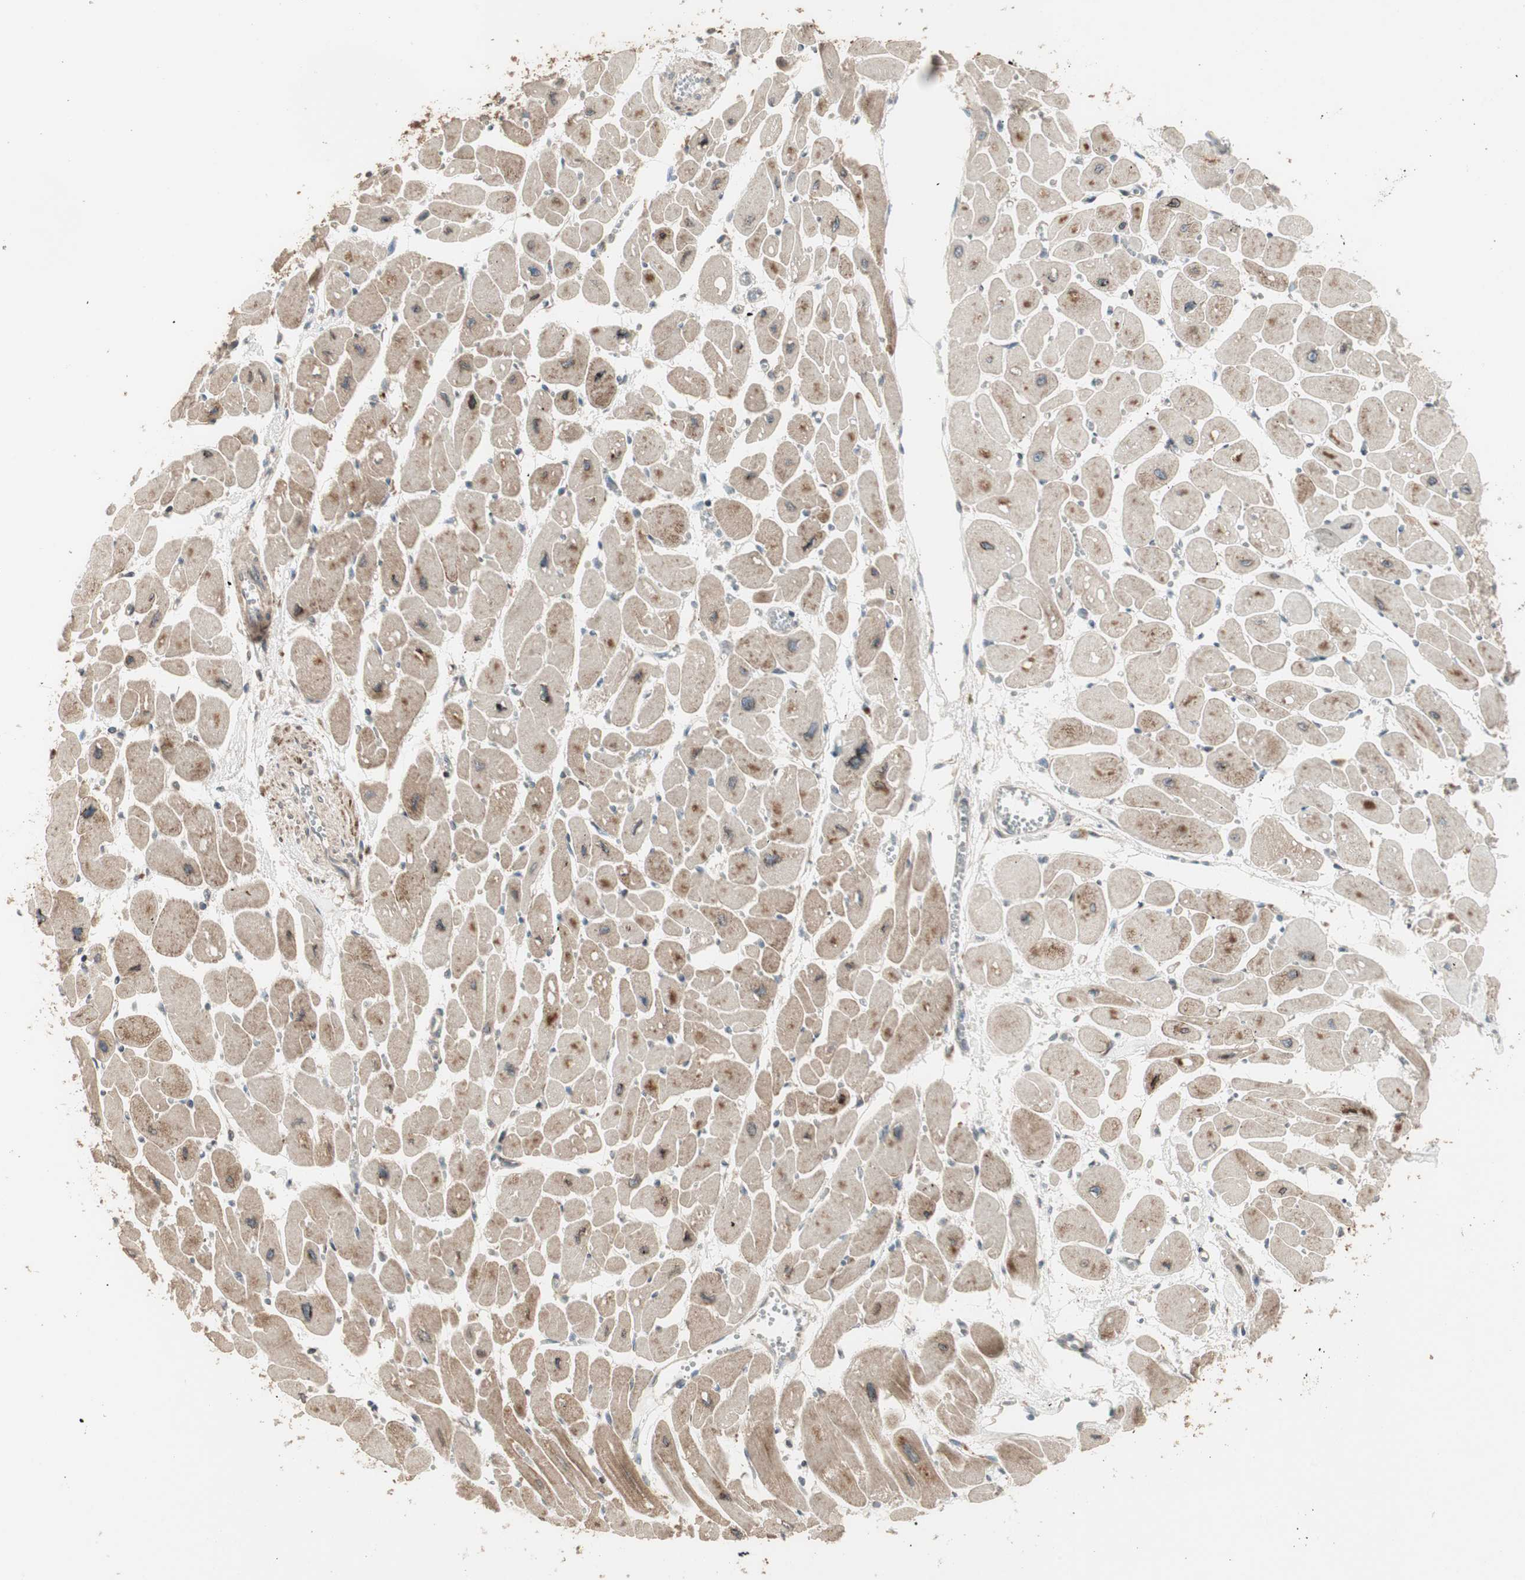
{"staining": {"intensity": "strong", "quantity": ">75%", "location": "cytoplasmic/membranous"}, "tissue": "heart muscle", "cell_type": "Cardiomyocytes", "image_type": "normal", "snomed": [{"axis": "morphology", "description": "Normal tissue, NOS"}, {"axis": "topography", "description": "Heart"}], "caption": "Immunohistochemistry (IHC) photomicrograph of benign heart muscle: heart muscle stained using immunohistochemistry (IHC) shows high levels of strong protein expression localized specifically in the cytoplasmic/membranous of cardiomyocytes, appearing as a cytoplasmic/membranous brown color.", "gene": "PPP2R5E", "patient": {"sex": "female", "age": 54}}